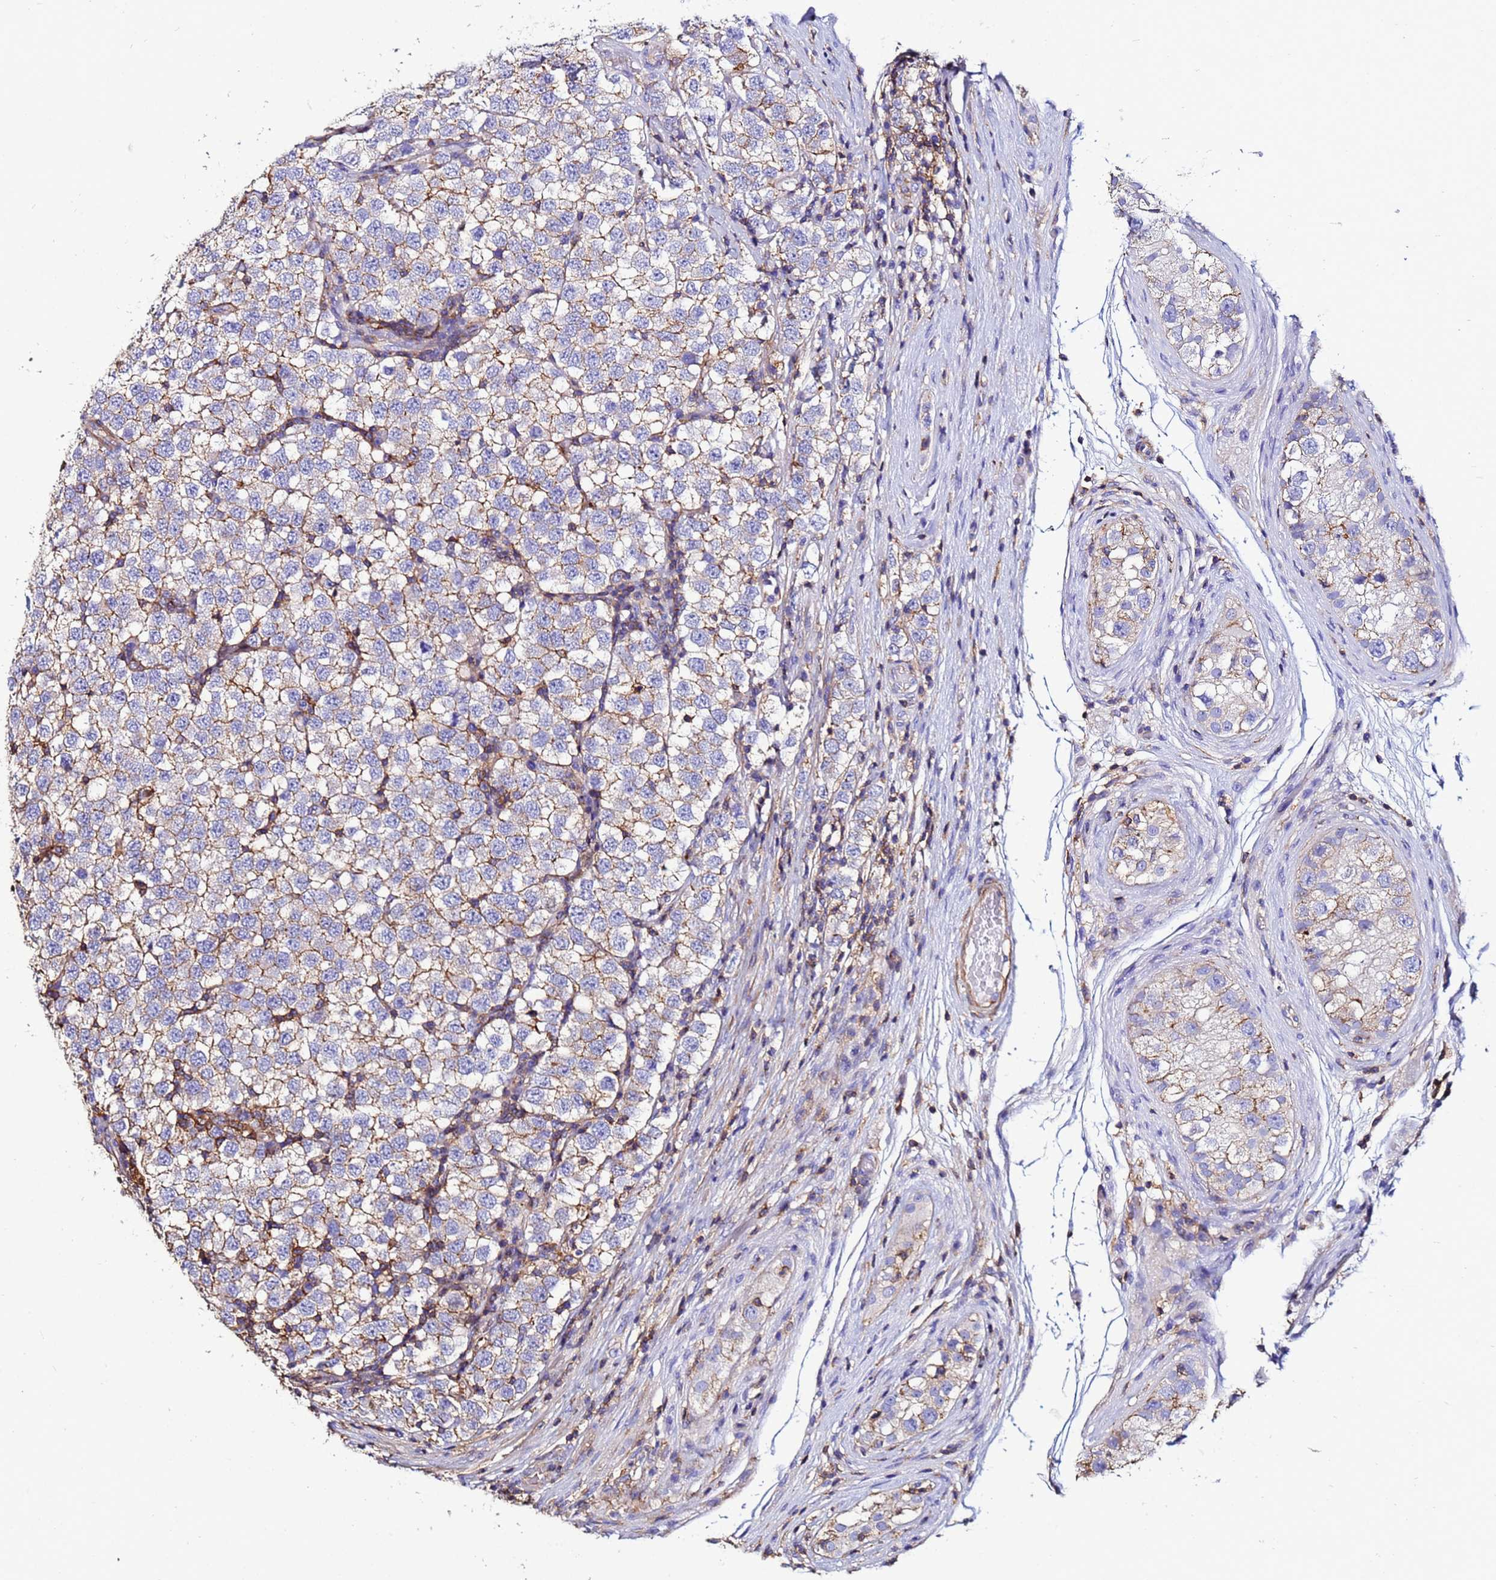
{"staining": {"intensity": "weak", "quantity": "25%-75%", "location": "cytoplasmic/membranous"}, "tissue": "testis cancer", "cell_type": "Tumor cells", "image_type": "cancer", "snomed": [{"axis": "morphology", "description": "Seminoma, NOS"}, {"axis": "topography", "description": "Testis"}], "caption": "Human testis cancer (seminoma) stained with a brown dye shows weak cytoplasmic/membranous positive positivity in about 25%-75% of tumor cells.", "gene": "ACTB", "patient": {"sex": "male", "age": 34}}